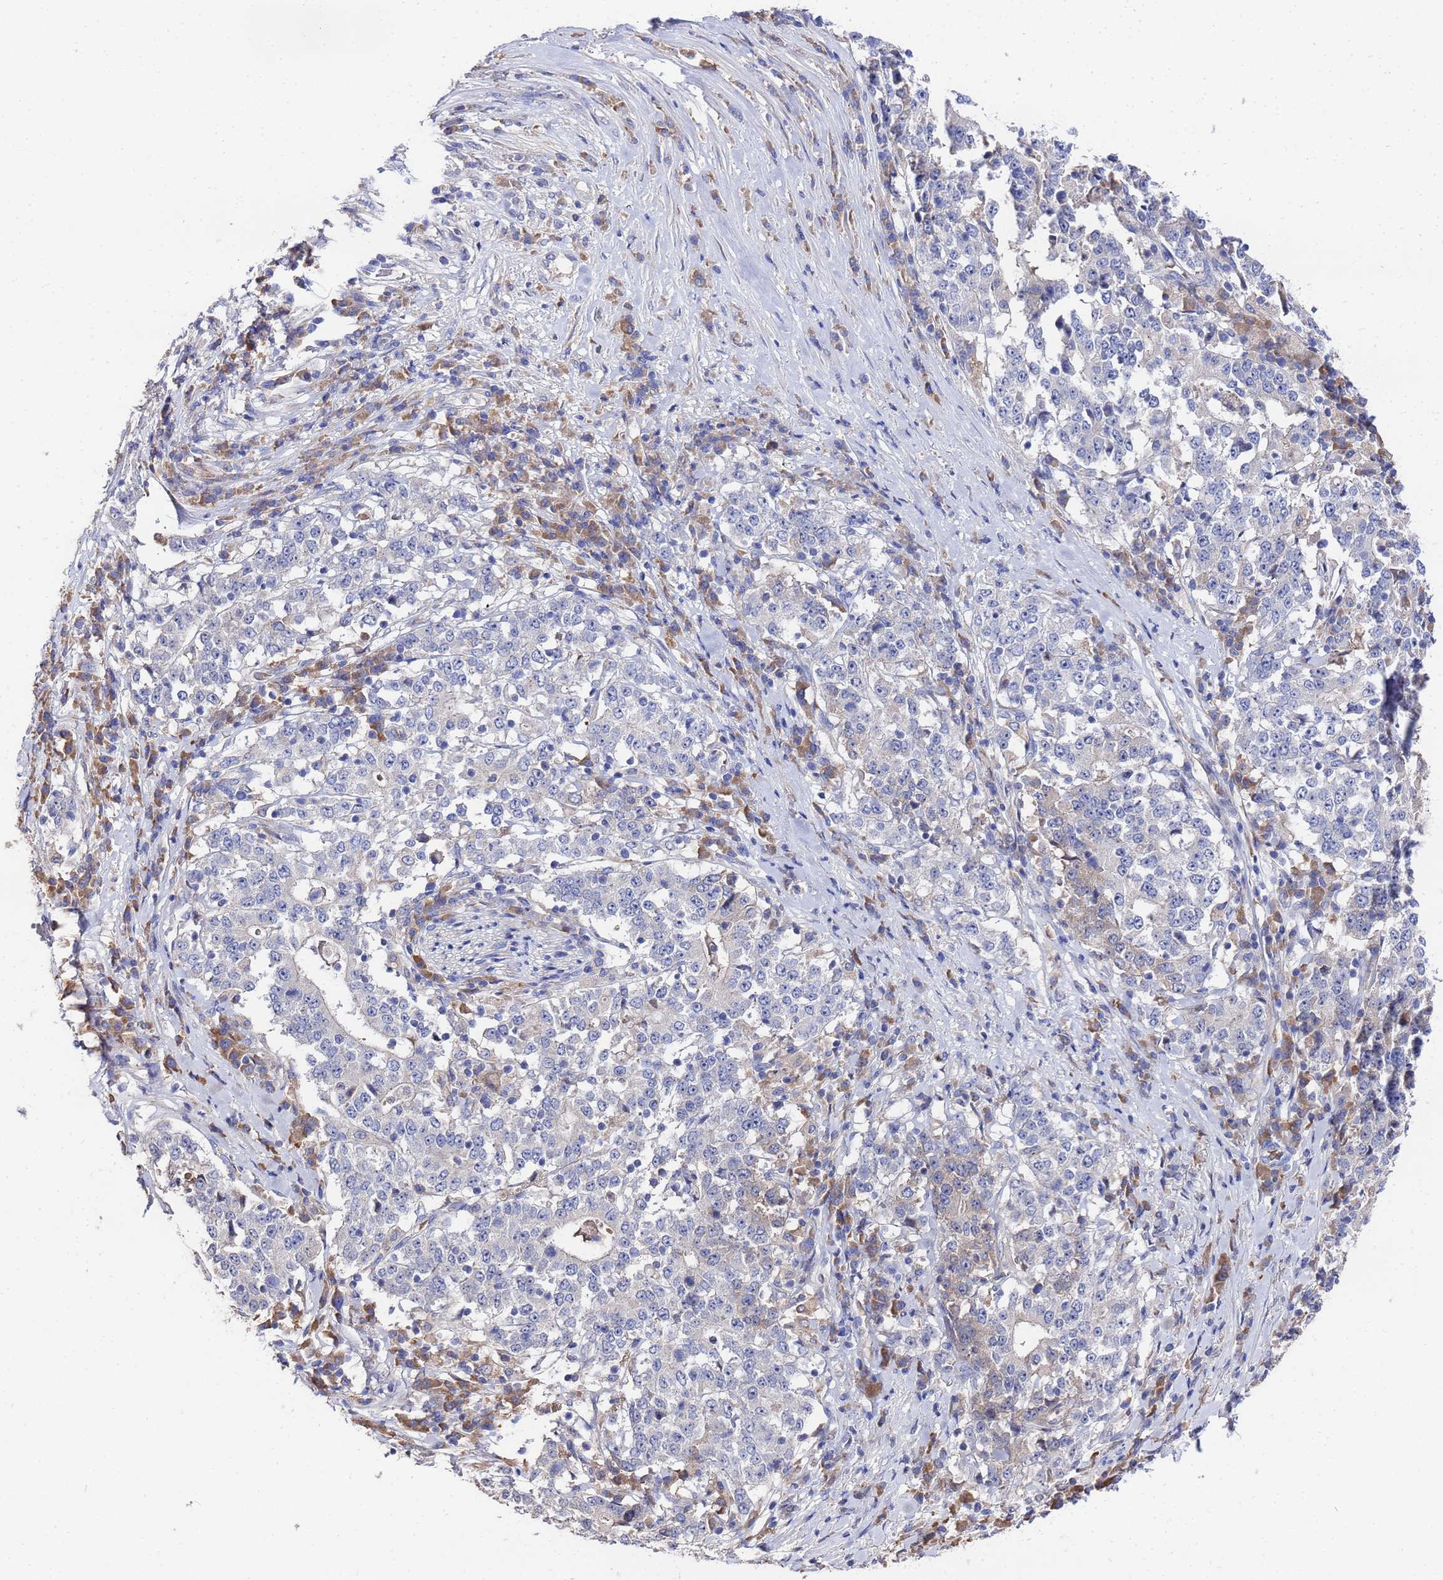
{"staining": {"intensity": "negative", "quantity": "none", "location": "none"}, "tissue": "stomach cancer", "cell_type": "Tumor cells", "image_type": "cancer", "snomed": [{"axis": "morphology", "description": "Adenocarcinoma, NOS"}, {"axis": "topography", "description": "Stomach"}], "caption": "This micrograph is of stomach adenocarcinoma stained with IHC to label a protein in brown with the nuclei are counter-stained blue. There is no expression in tumor cells. Brightfield microscopy of immunohistochemistry (IHC) stained with DAB (brown) and hematoxylin (blue), captured at high magnification.", "gene": "TCP10L", "patient": {"sex": "male", "age": 59}}